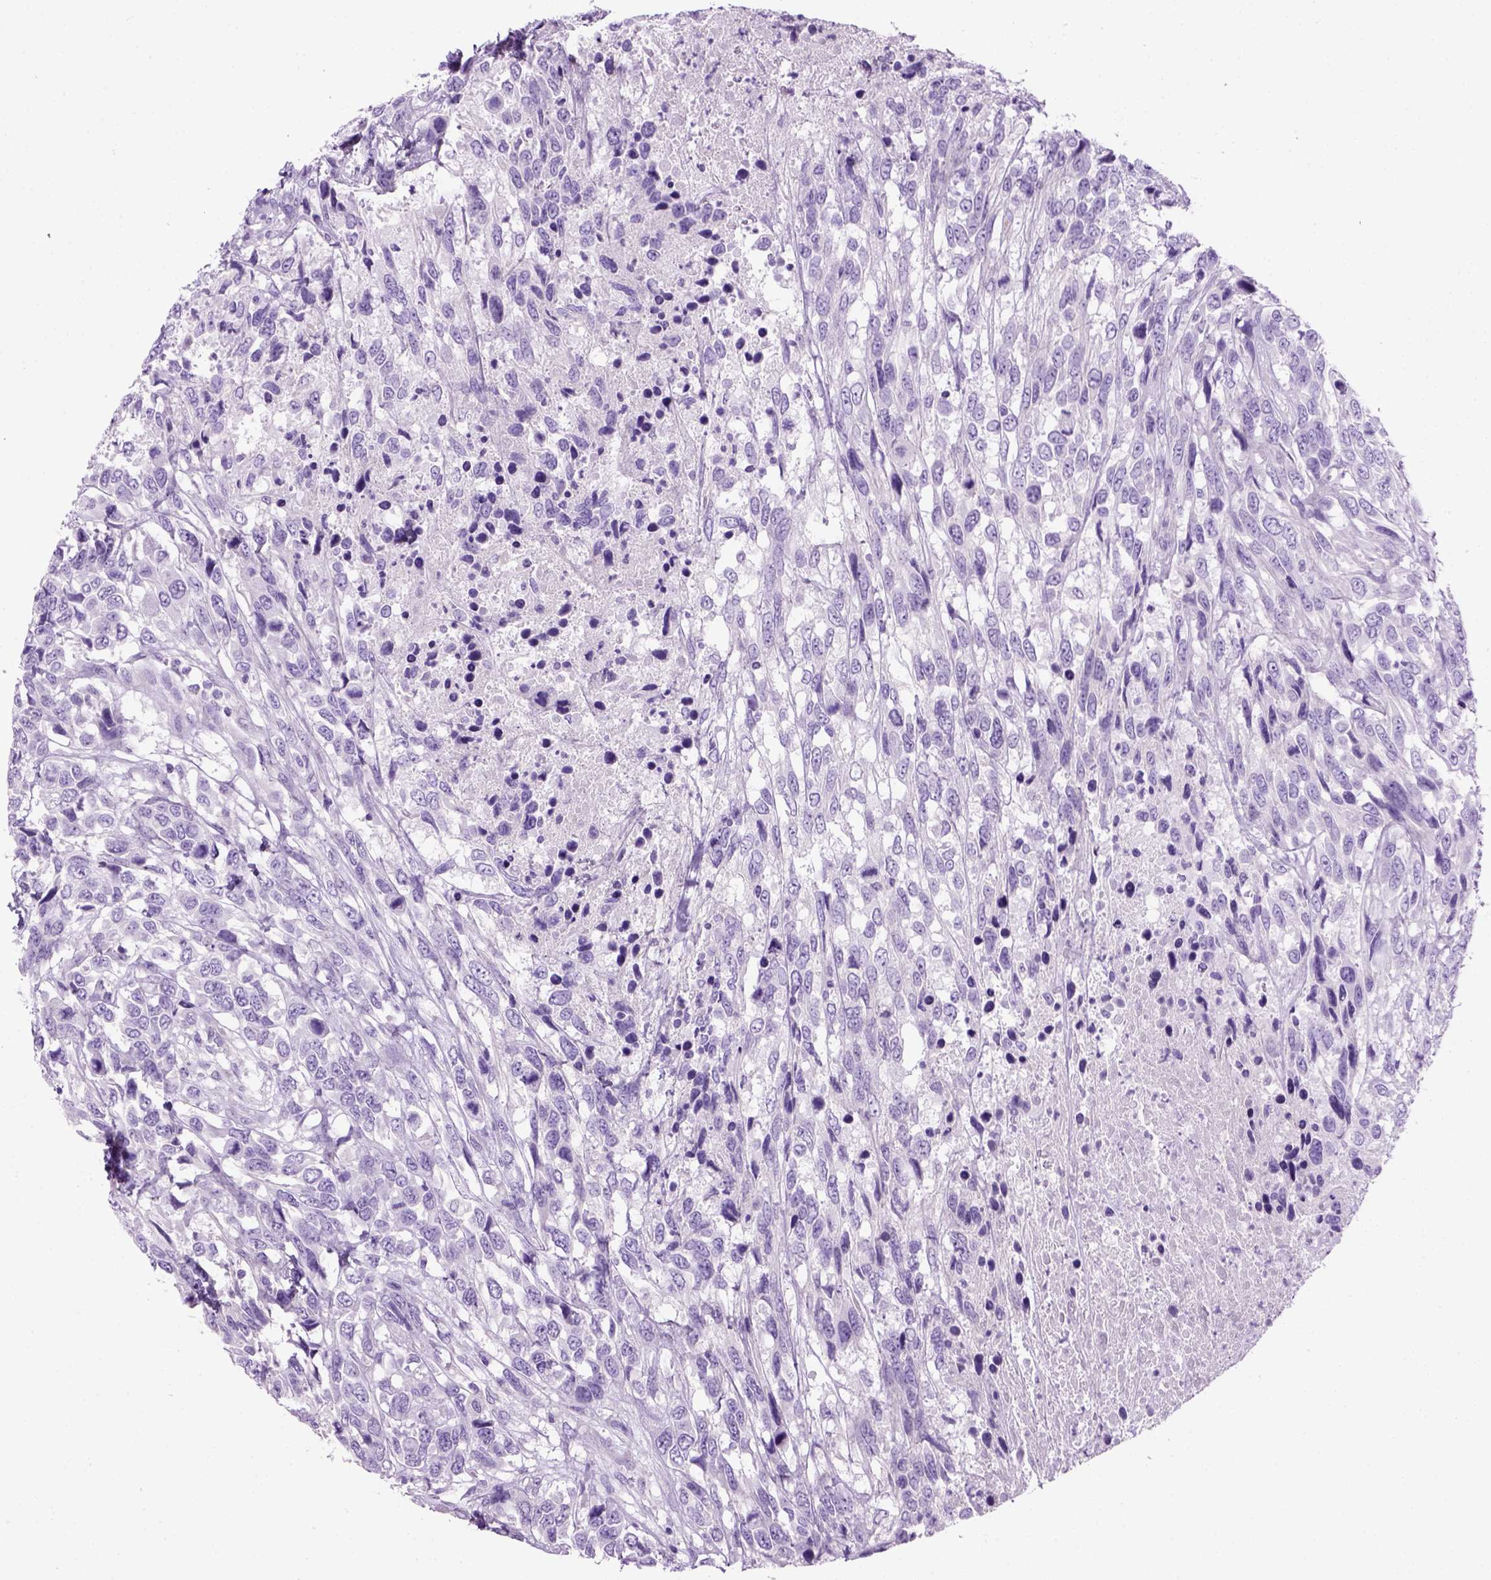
{"staining": {"intensity": "negative", "quantity": "none", "location": "none"}, "tissue": "urothelial cancer", "cell_type": "Tumor cells", "image_type": "cancer", "snomed": [{"axis": "morphology", "description": "Urothelial carcinoma, High grade"}, {"axis": "topography", "description": "Urinary bladder"}], "caption": "Immunohistochemistry histopathology image of neoplastic tissue: human urothelial cancer stained with DAB (3,3'-diaminobenzidine) shows no significant protein staining in tumor cells.", "gene": "GABRB2", "patient": {"sex": "female", "age": 70}}